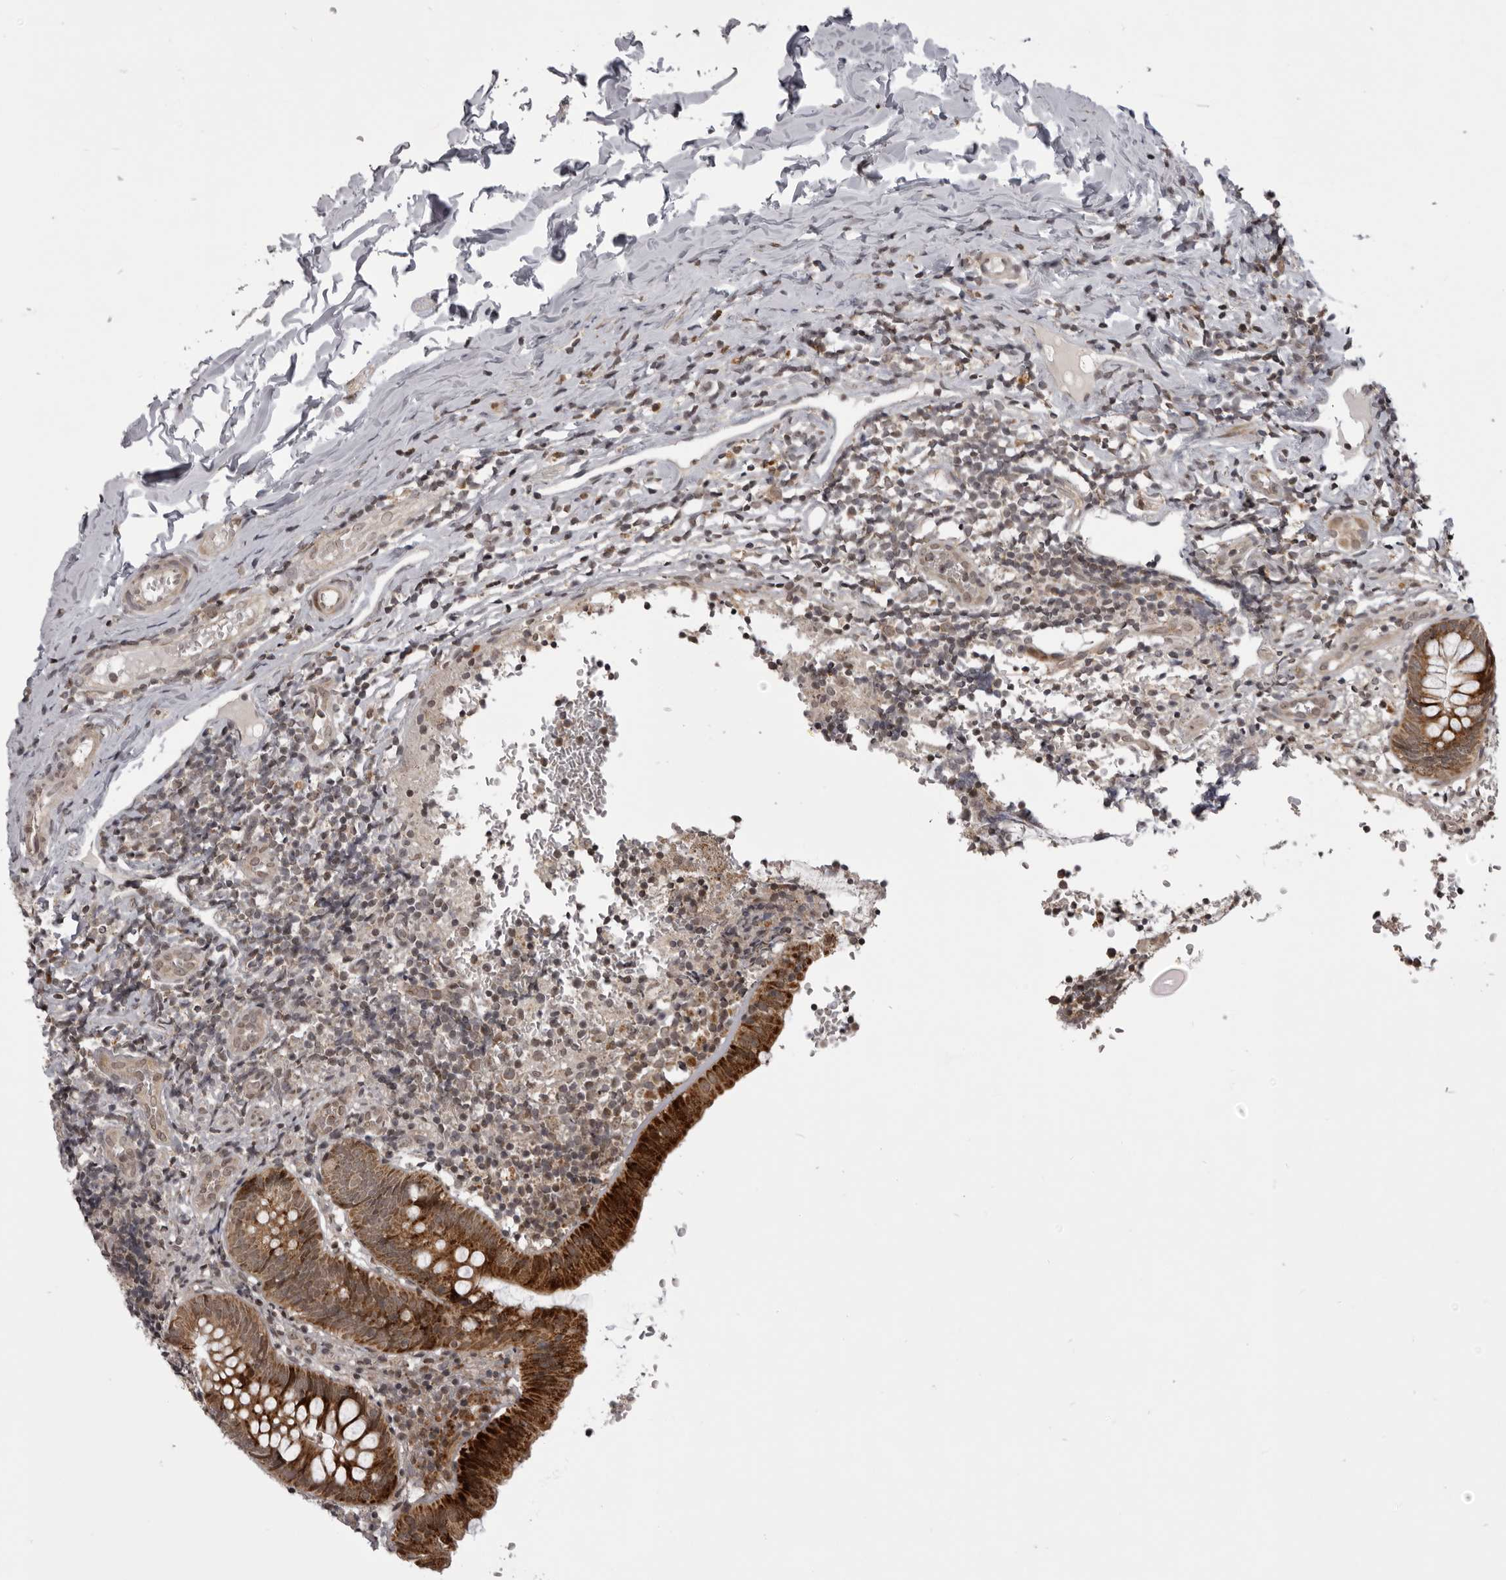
{"staining": {"intensity": "strong", "quantity": ">75%", "location": "cytoplasmic/membranous"}, "tissue": "appendix", "cell_type": "Glandular cells", "image_type": "normal", "snomed": [{"axis": "morphology", "description": "Normal tissue, NOS"}, {"axis": "topography", "description": "Appendix"}], "caption": "A brown stain highlights strong cytoplasmic/membranous staining of a protein in glandular cells of normal human appendix. The protein of interest is stained brown, and the nuclei are stained in blue (DAB (3,3'-diaminobenzidine) IHC with brightfield microscopy, high magnification).", "gene": "C1orf109", "patient": {"sex": "male", "age": 8}}